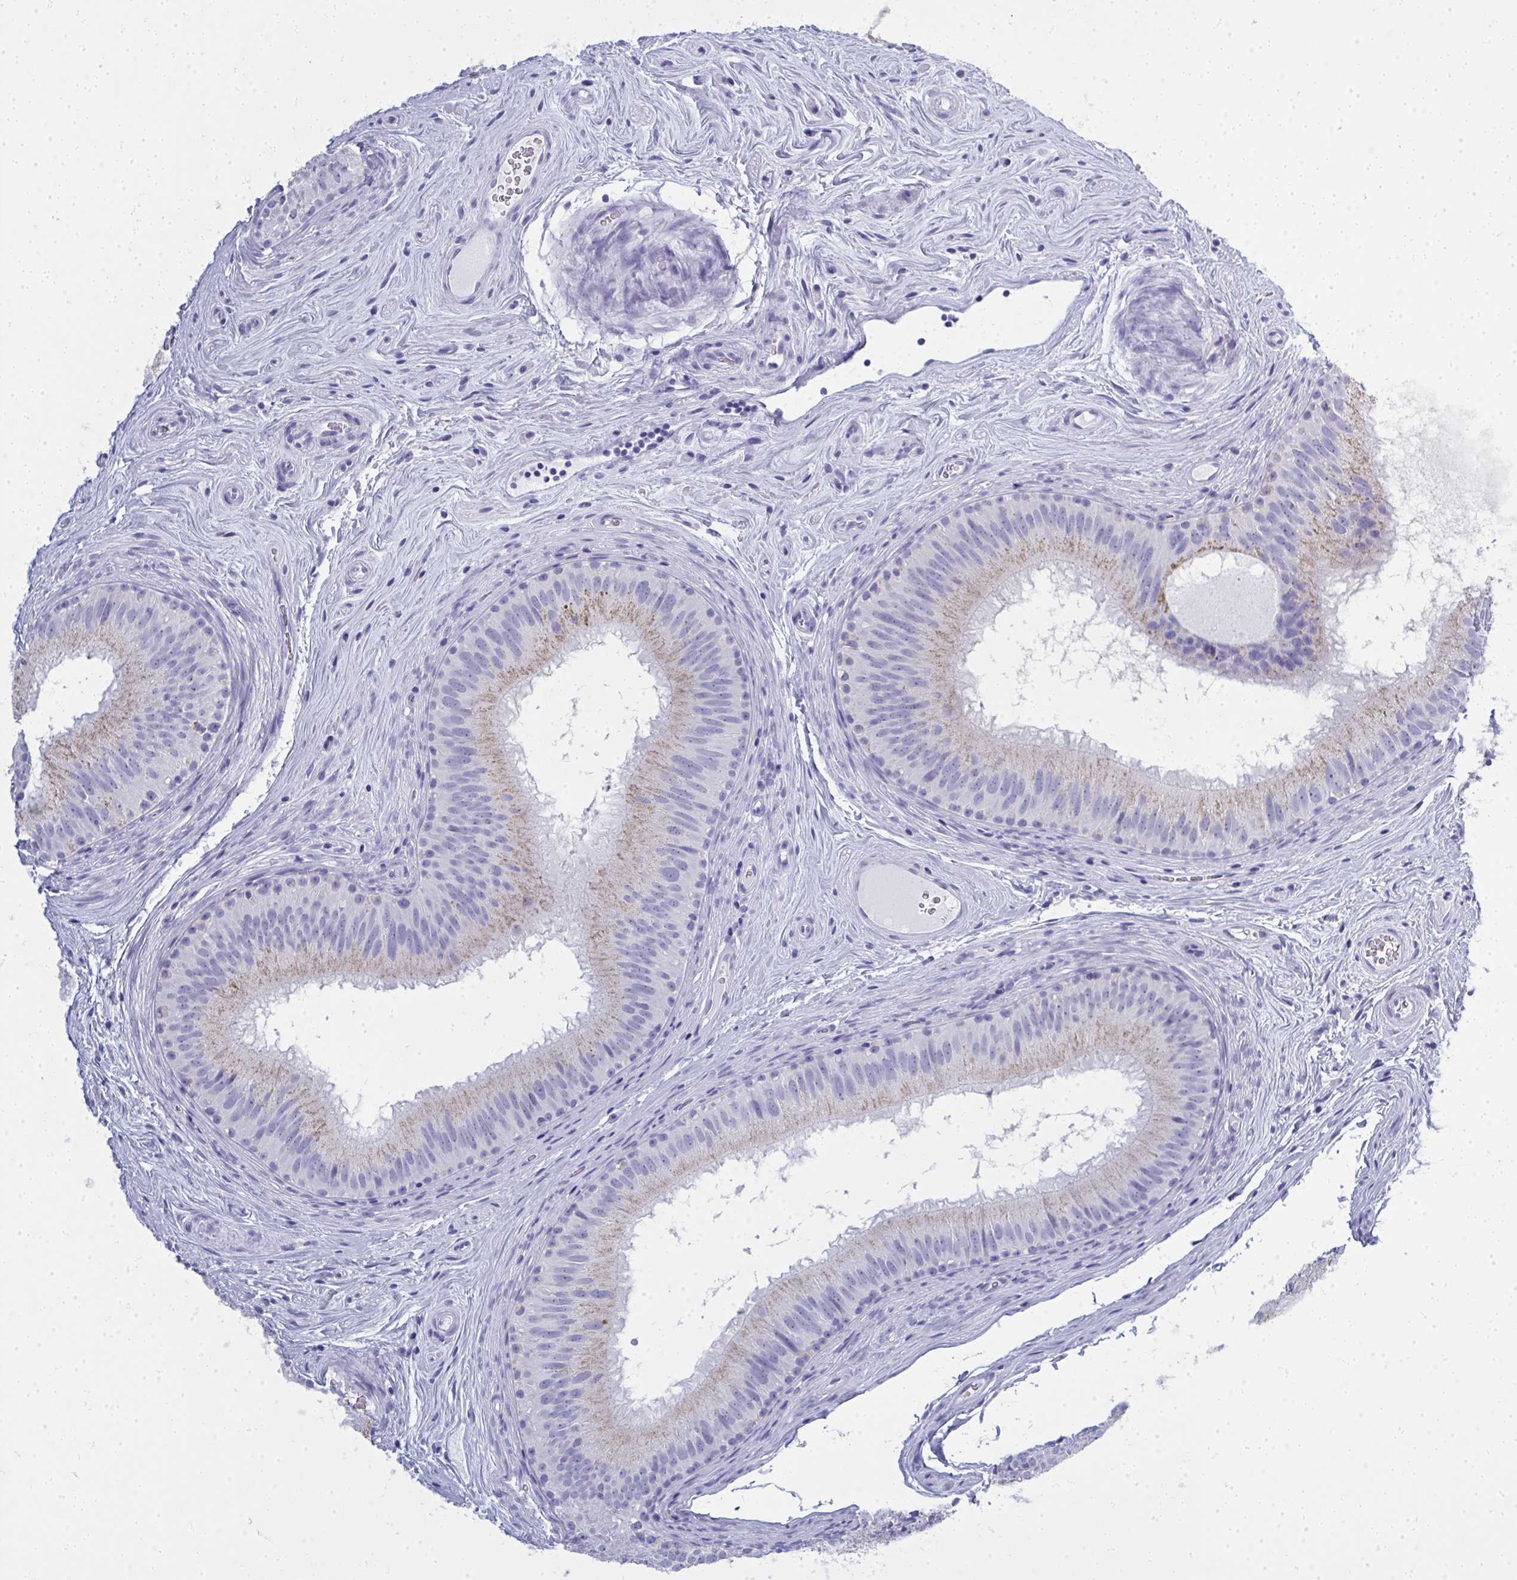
{"staining": {"intensity": "weak", "quantity": "25%-75%", "location": "cytoplasmic/membranous"}, "tissue": "epididymis", "cell_type": "Glandular cells", "image_type": "normal", "snomed": [{"axis": "morphology", "description": "Normal tissue, NOS"}, {"axis": "topography", "description": "Epididymis"}], "caption": "IHC micrograph of benign human epididymis stained for a protein (brown), which reveals low levels of weak cytoplasmic/membranous expression in about 25%-75% of glandular cells.", "gene": "QDPR", "patient": {"sex": "male", "age": 44}}